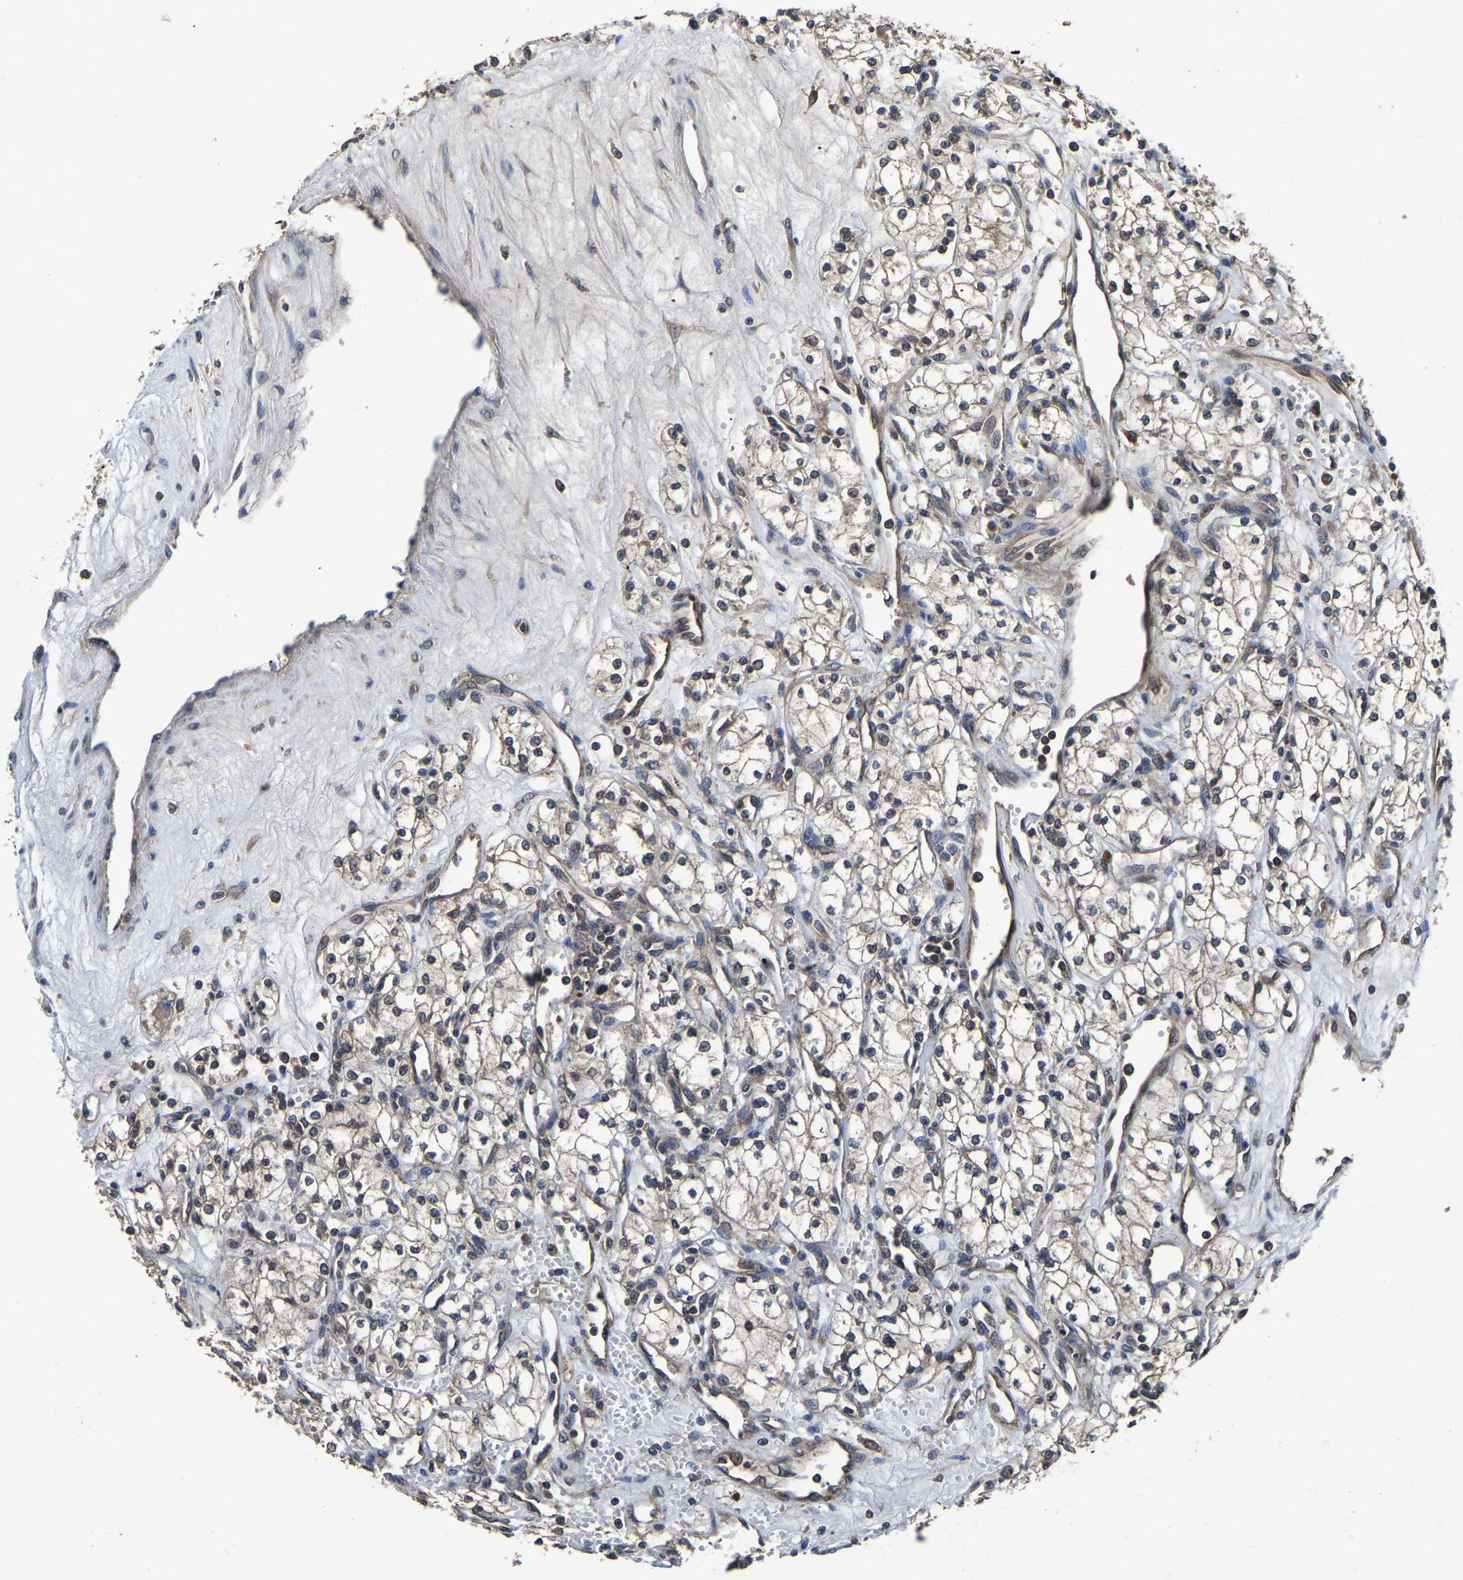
{"staining": {"intensity": "weak", "quantity": "25%-75%", "location": "cytoplasmic/membranous"}, "tissue": "renal cancer", "cell_type": "Tumor cells", "image_type": "cancer", "snomed": [{"axis": "morphology", "description": "Adenocarcinoma, NOS"}, {"axis": "topography", "description": "Kidney"}], "caption": "Weak cytoplasmic/membranous protein expression is appreciated in about 25%-75% of tumor cells in renal adenocarcinoma. The protein of interest is shown in brown color, while the nuclei are stained blue.", "gene": "CRYZL1", "patient": {"sex": "male", "age": 59}}